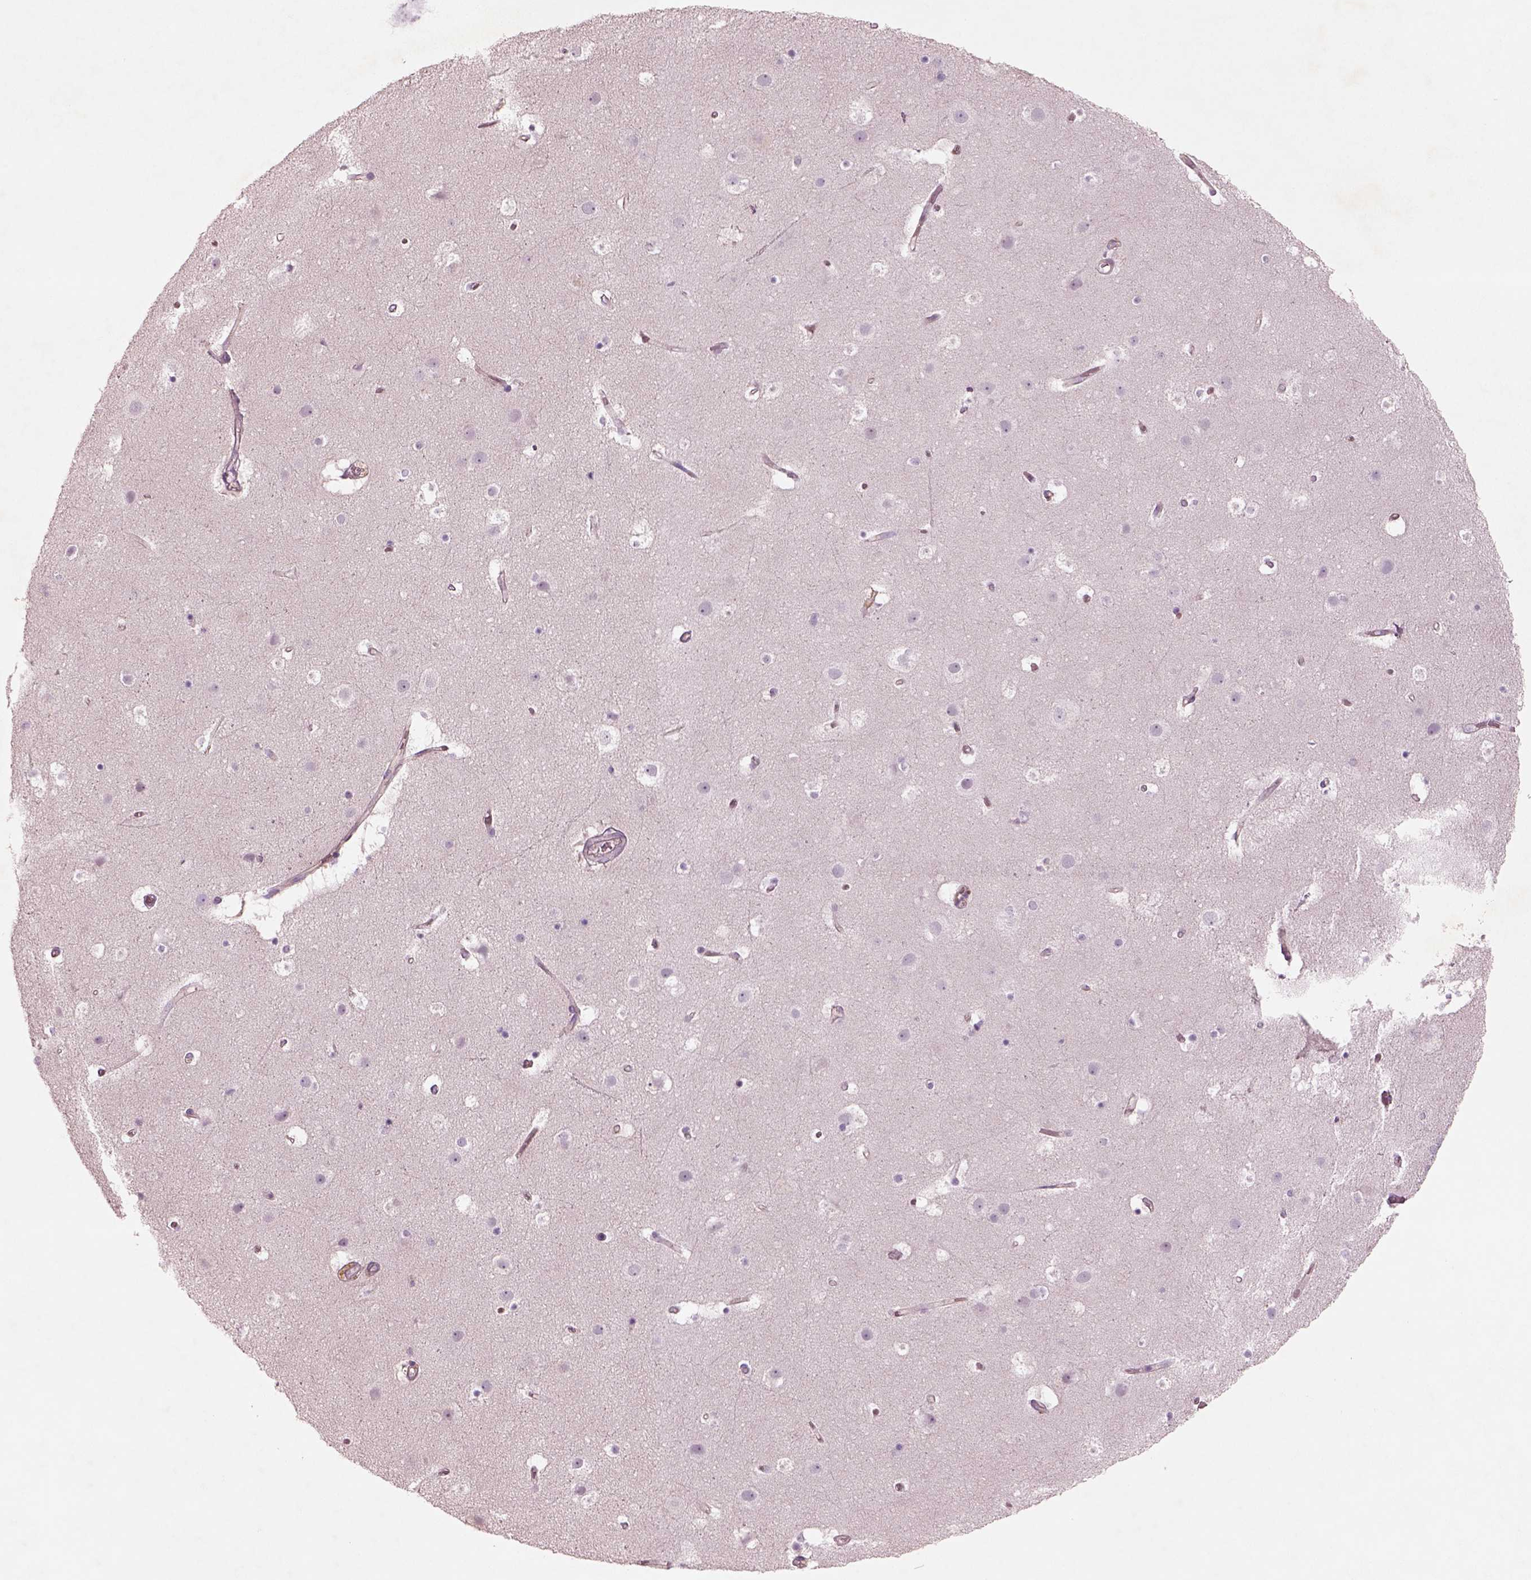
{"staining": {"intensity": "negative", "quantity": "none", "location": "none"}, "tissue": "cerebral cortex", "cell_type": "Endothelial cells", "image_type": "normal", "snomed": [{"axis": "morphology", "description": "Normal tissue, NOS"}, {"axis": "topography", "description": "Cerebral cortex"}], "caption": "Immunohistochemical staining of benign human cerebral cortex reveals no significant positivity in endothelial cells. The staining is performed using DAB (3,3'-diaminobenzidine) brown chromogen with nuclei counter-stained in using hematoxylin.", "gene": "DUOXA2", "patient": {"sex": "female", "age": 52}}